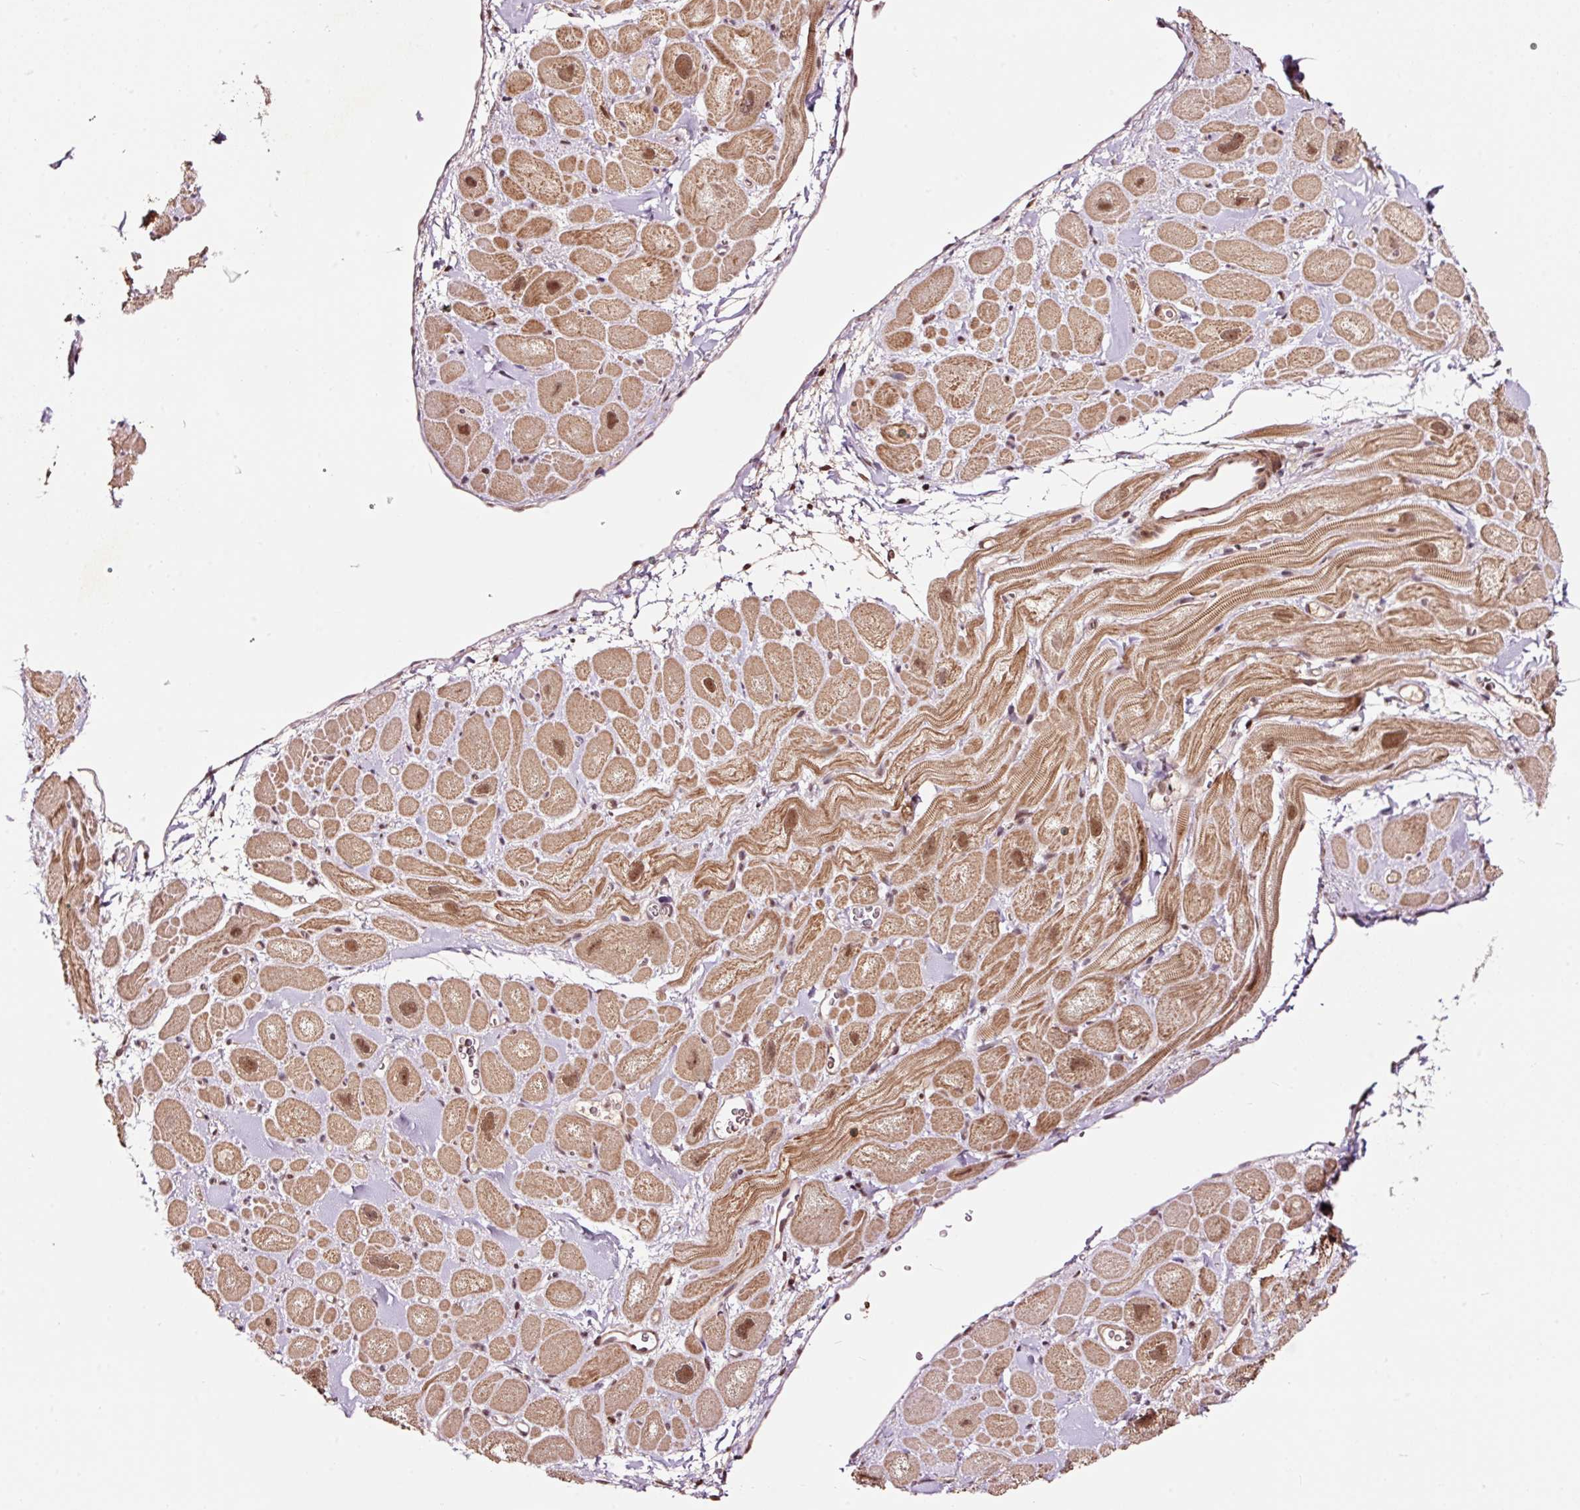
{"staining": {"intensity": "strong", "quantity": ">75%", "location": "cytoplasmic/membranous,nuclear"}, "tissue": "heart muscle", "cell_type": "Cardiomyocytes", "image_type": "normal", "snomed": [{"axis": "morphology", "description": "Normal tissue, NOS"}, {"axis": "topography", "description": "Heart"}], "caption": "An IHC image of benign tissue is shown. Protein staining in brown labels strong cytoplasmic/membranous,nuclear positivity in heart muscle within cardiomyocytes.", "gene": "RFC4", "patient": {"sex": "male", "age": 49}}